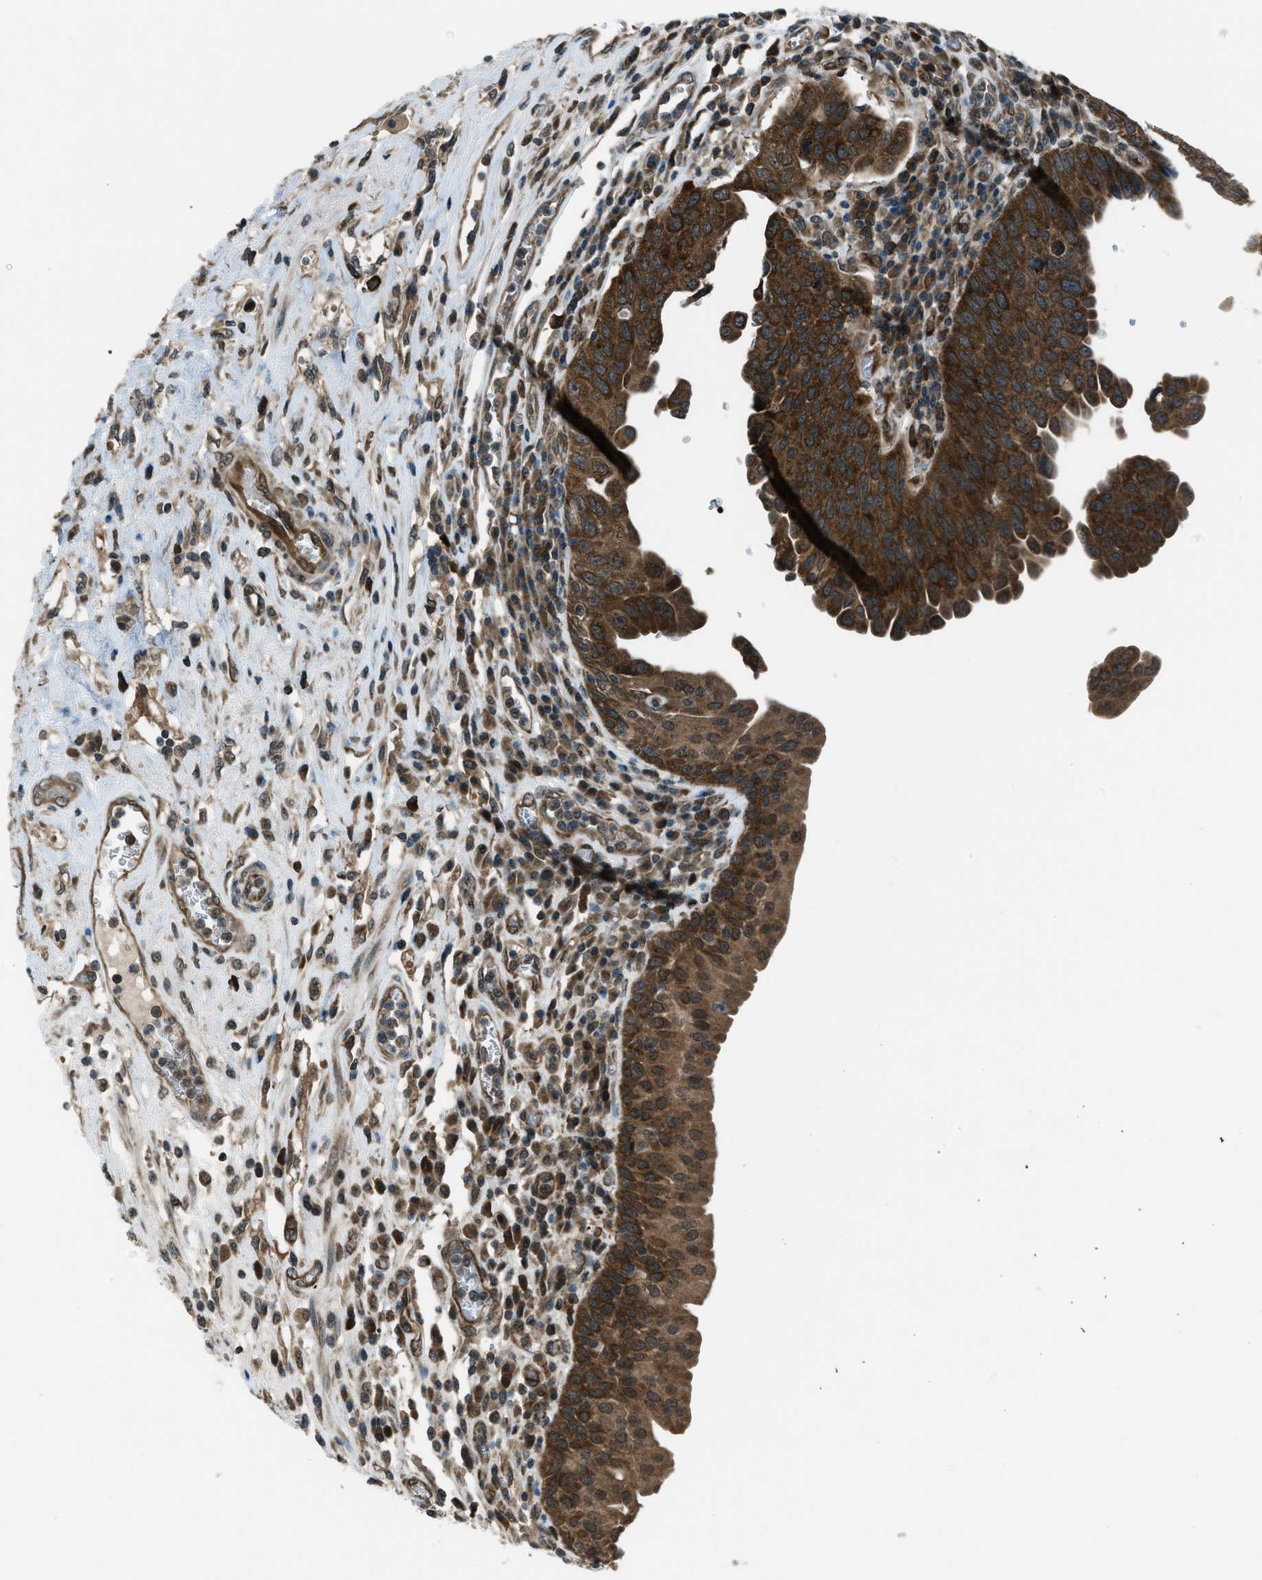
{"staining": {"intensity": "strong", "quantity": ">75%", "location": "cytoplasmic/membranous"}, "tissue": "urothelial cancer", "cell_type": "Tumor cells", "image_type": "cancer", "snomed": [{"axis": "morphology", "description": "Urothelial carcinoma, High grade"}, {"axis": "topography", "description": "Urinary bladder"}], "caption": "This is a photomicrograph of IHC staining of urothelial cancer, which shows strong expression in the cytoplasmic/membranous of tumor cells.", "gene": "ASAP2", "patient": {"sex": "female", "age": 80}}